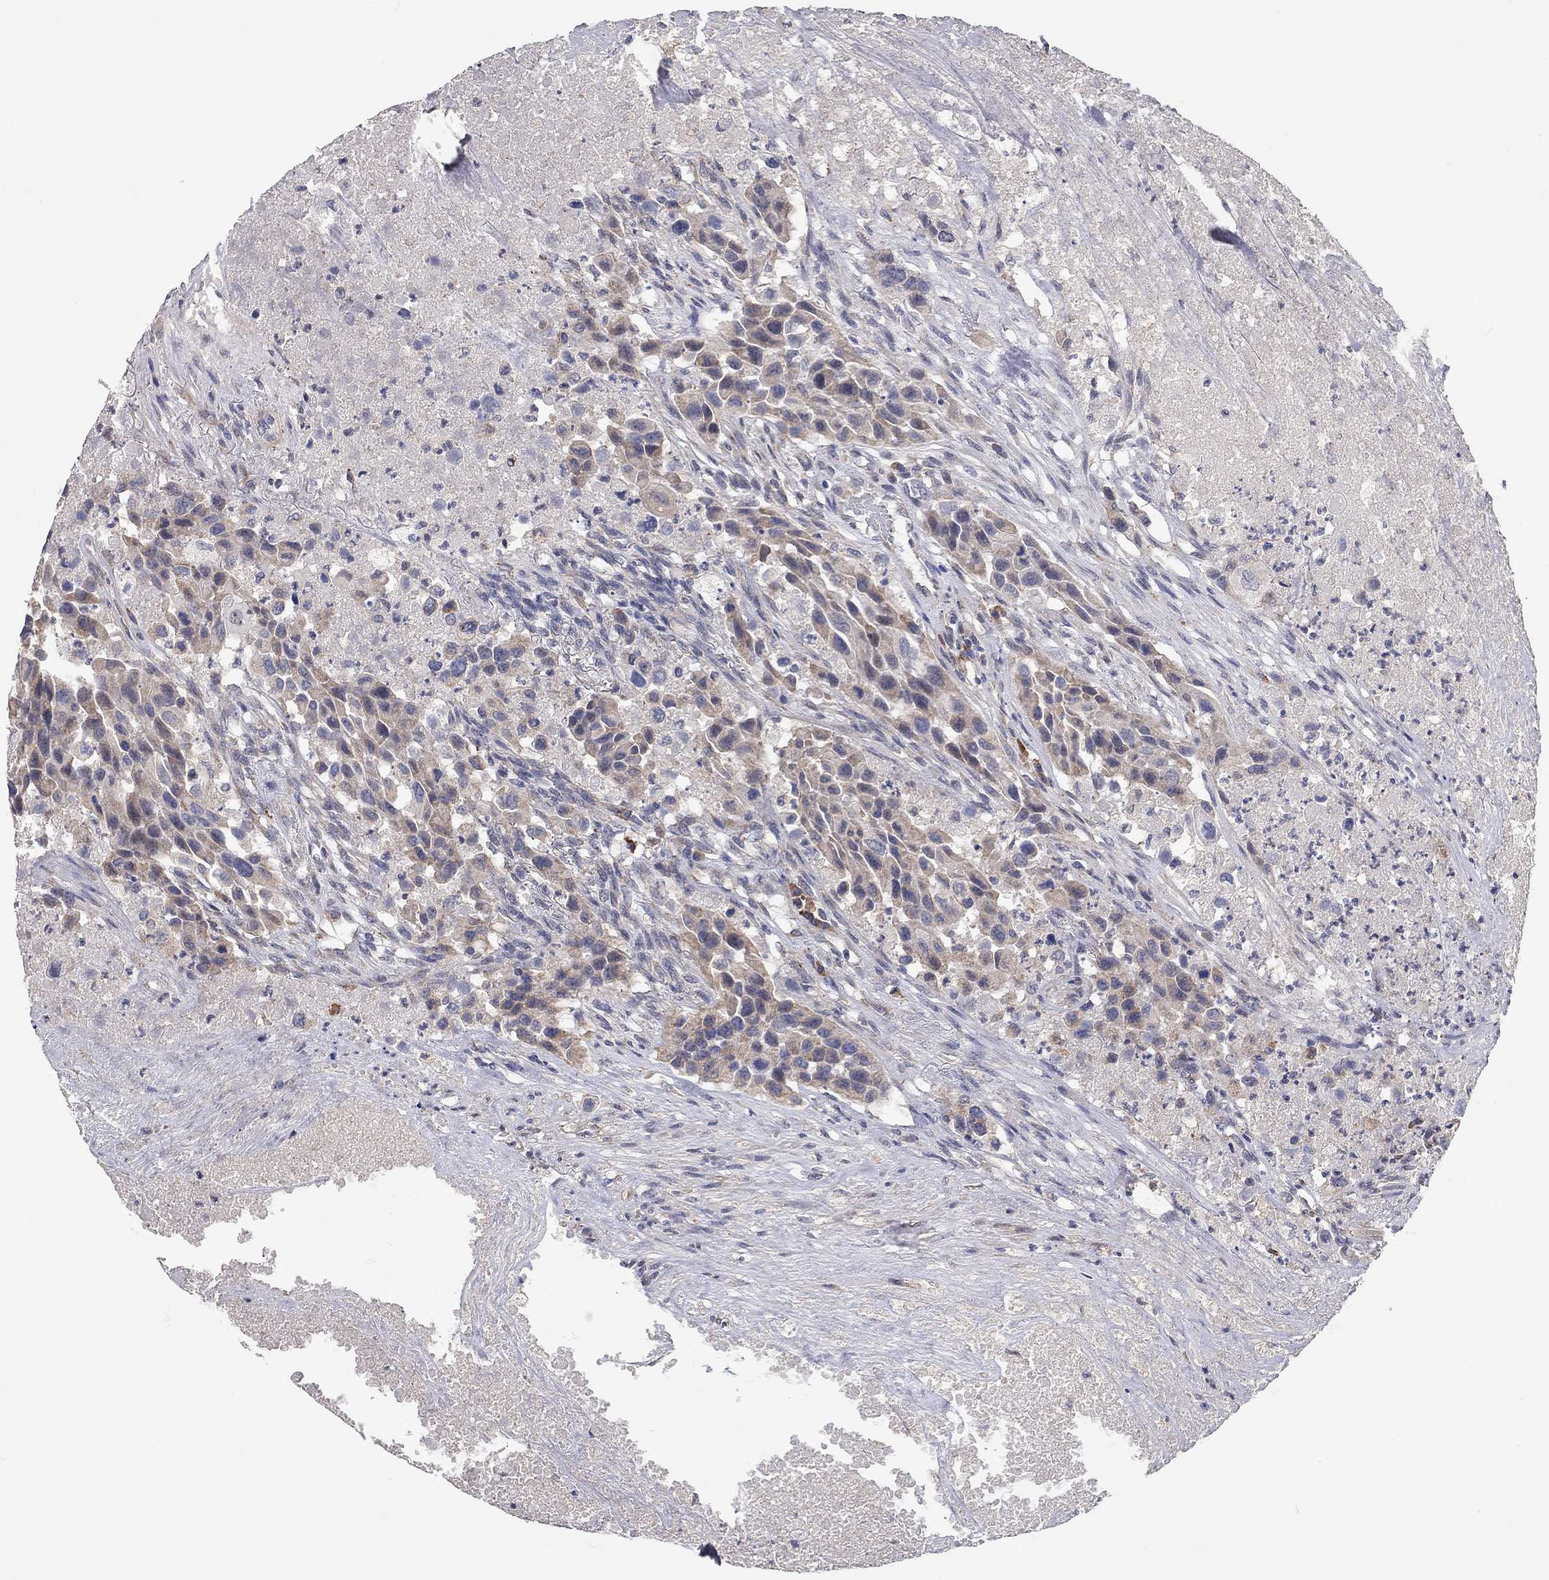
{"staining": {"intensity": "negative", "quantity": "none", "location": "none"}, "tissue": "urothelial cancer", "cell_type": "Tumor cells", "image_type": "cancer", "snomed": [{"axis": "morphology", "description": "Urothelial carcinoma, High grade"}, {"axis": "topography", "description": "Urinary bladder"}], "caption": "There is no significant expression in tumor cells of high-grade urothelial carcinoma.", "gene": "XAGE2", "patient": {"sex": "female", "age": 73}}